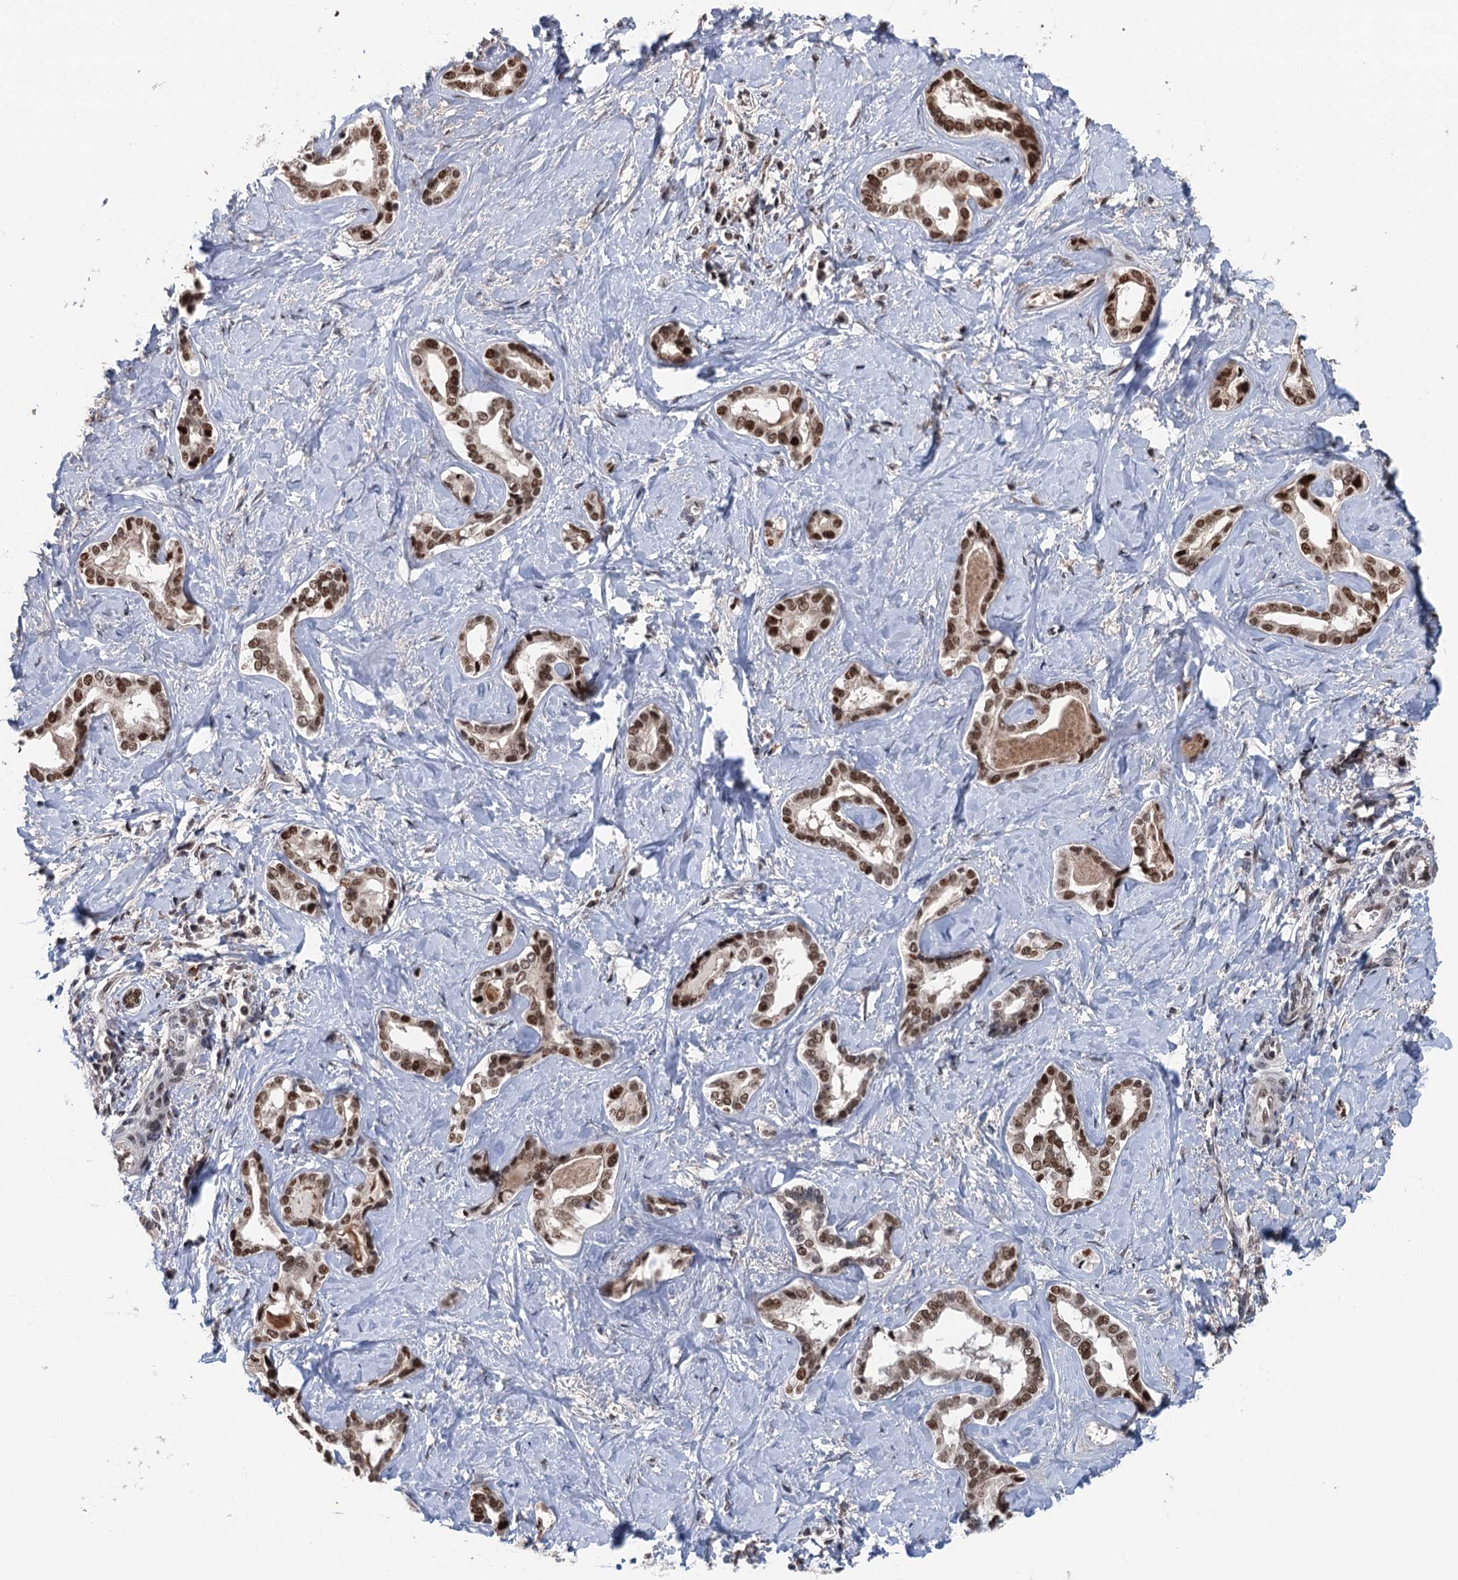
{"staining": {"intensity": "moderate", "quantity": ">75%", "location": "nuclear"}, "tissue": "liver cancer", "cell_type": "Tumor cells", "image_type": "cancer", "snomed": [{"axis": "morphology", "description": "Carcinoma, Hepatocellular, NOS"}, {"axis": "topography", "description": "Liver"}], "caption": "An IHC micrograph of neoplastic tissue is shown. Protein staining in brown labels moderate nuclear positivity in liver cancer within tumor cells.", "gene": "RASSF4", "patient": {"sex": "female", "age": 73}}